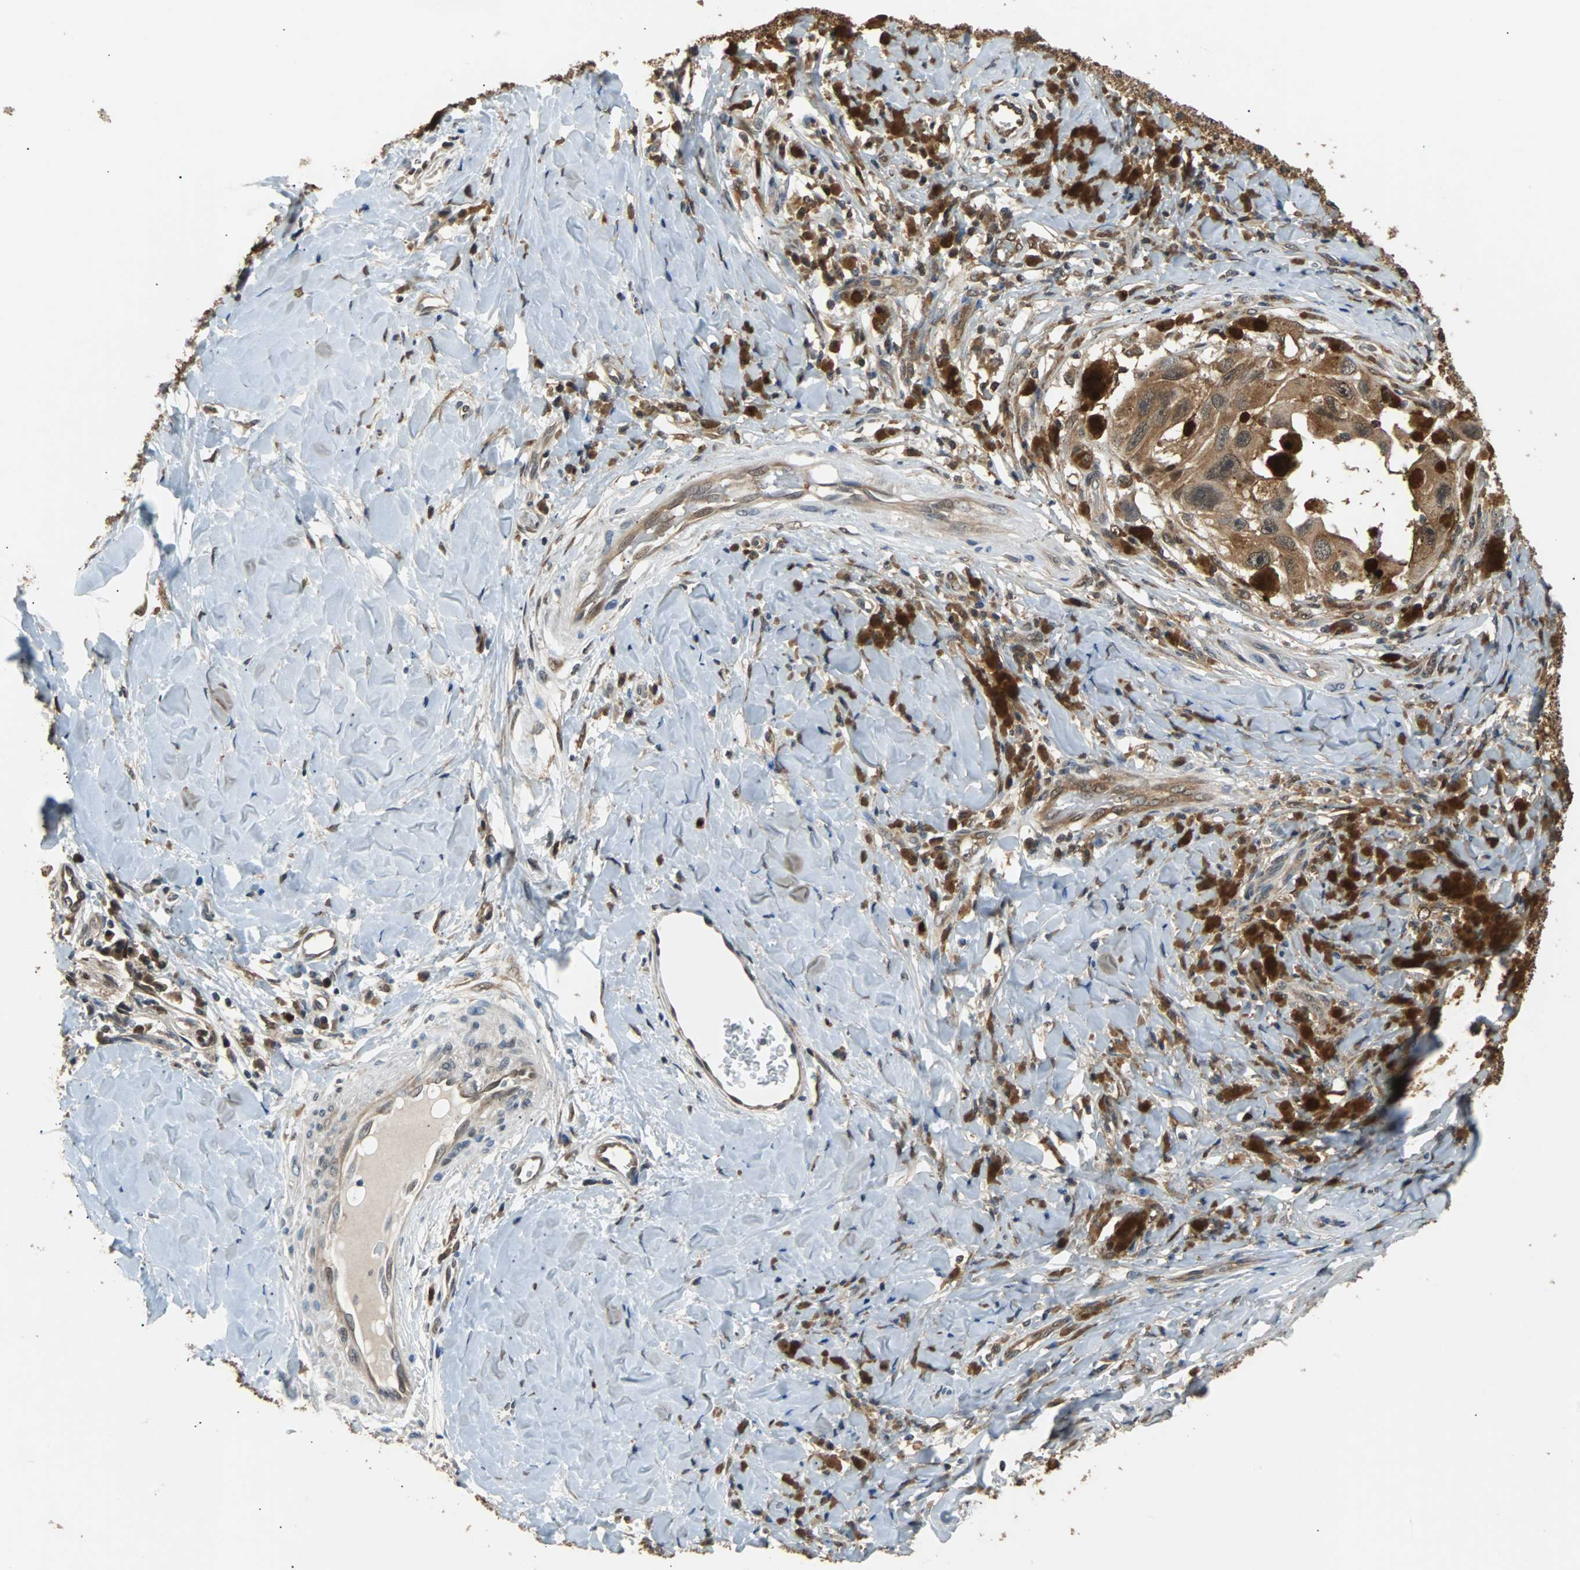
{"staining": {"intensity": "moderate", "quantity": ">75%", "location": "cytoplasmic/membranous"}, "tissue": "melanoma", "cell_type": "Tumor cells", "image_type": "cancer", "snomed": [{"axis": "morphology", "description": "Malignant melanoma, NOS"}, {"axis": "topography", "description": "Skin"}], "caption": "Tumor cells display medium levels of moderate cytoplasmic/membranous expression in approximately >75% of cells in human malignant melanoma.", "gene": "PRDX6", "patient": {"sex": "female", "age": 73}}